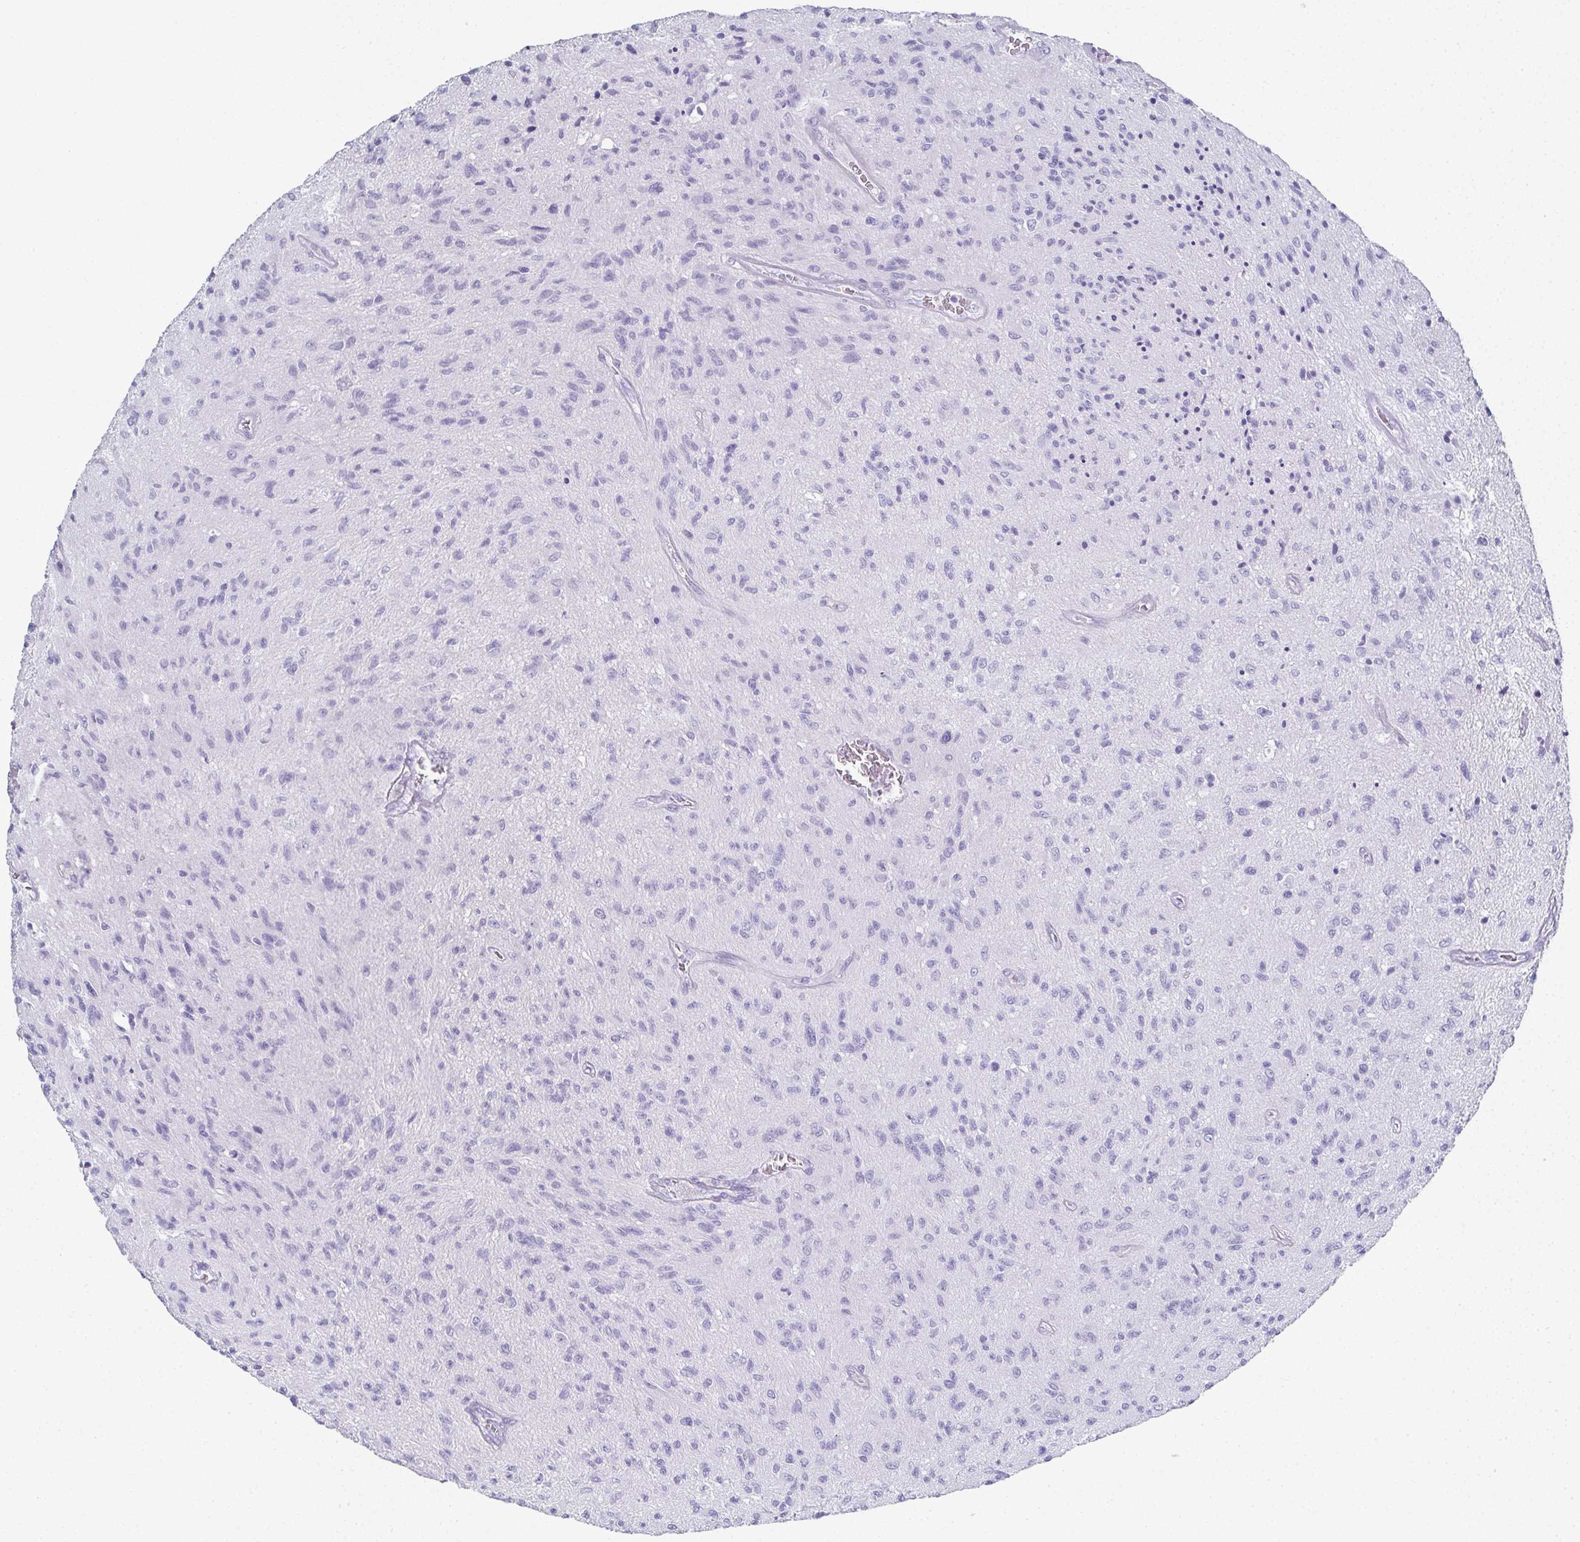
{"staining": {"intensity": "negative", "quantity": "none", "location": "none"}, "tissue": "glioma", "cell_type": "Tumor cells", "image_type": "cancer", "snomed": [{"axis": "morphology", "description": "Glioma, malignant, High grade"}, {"axis": "topography", "description": "Brain"}], "caption": "Immunohistochemistry micrograph of neoplastic tissue: human glioma stained with DAB (3,3'-diaminobenzidine) demonstrates no significant protein expression in tumor cells.", "gene": "SYCP1", "patient": {"sex": "male", "age": 54}}